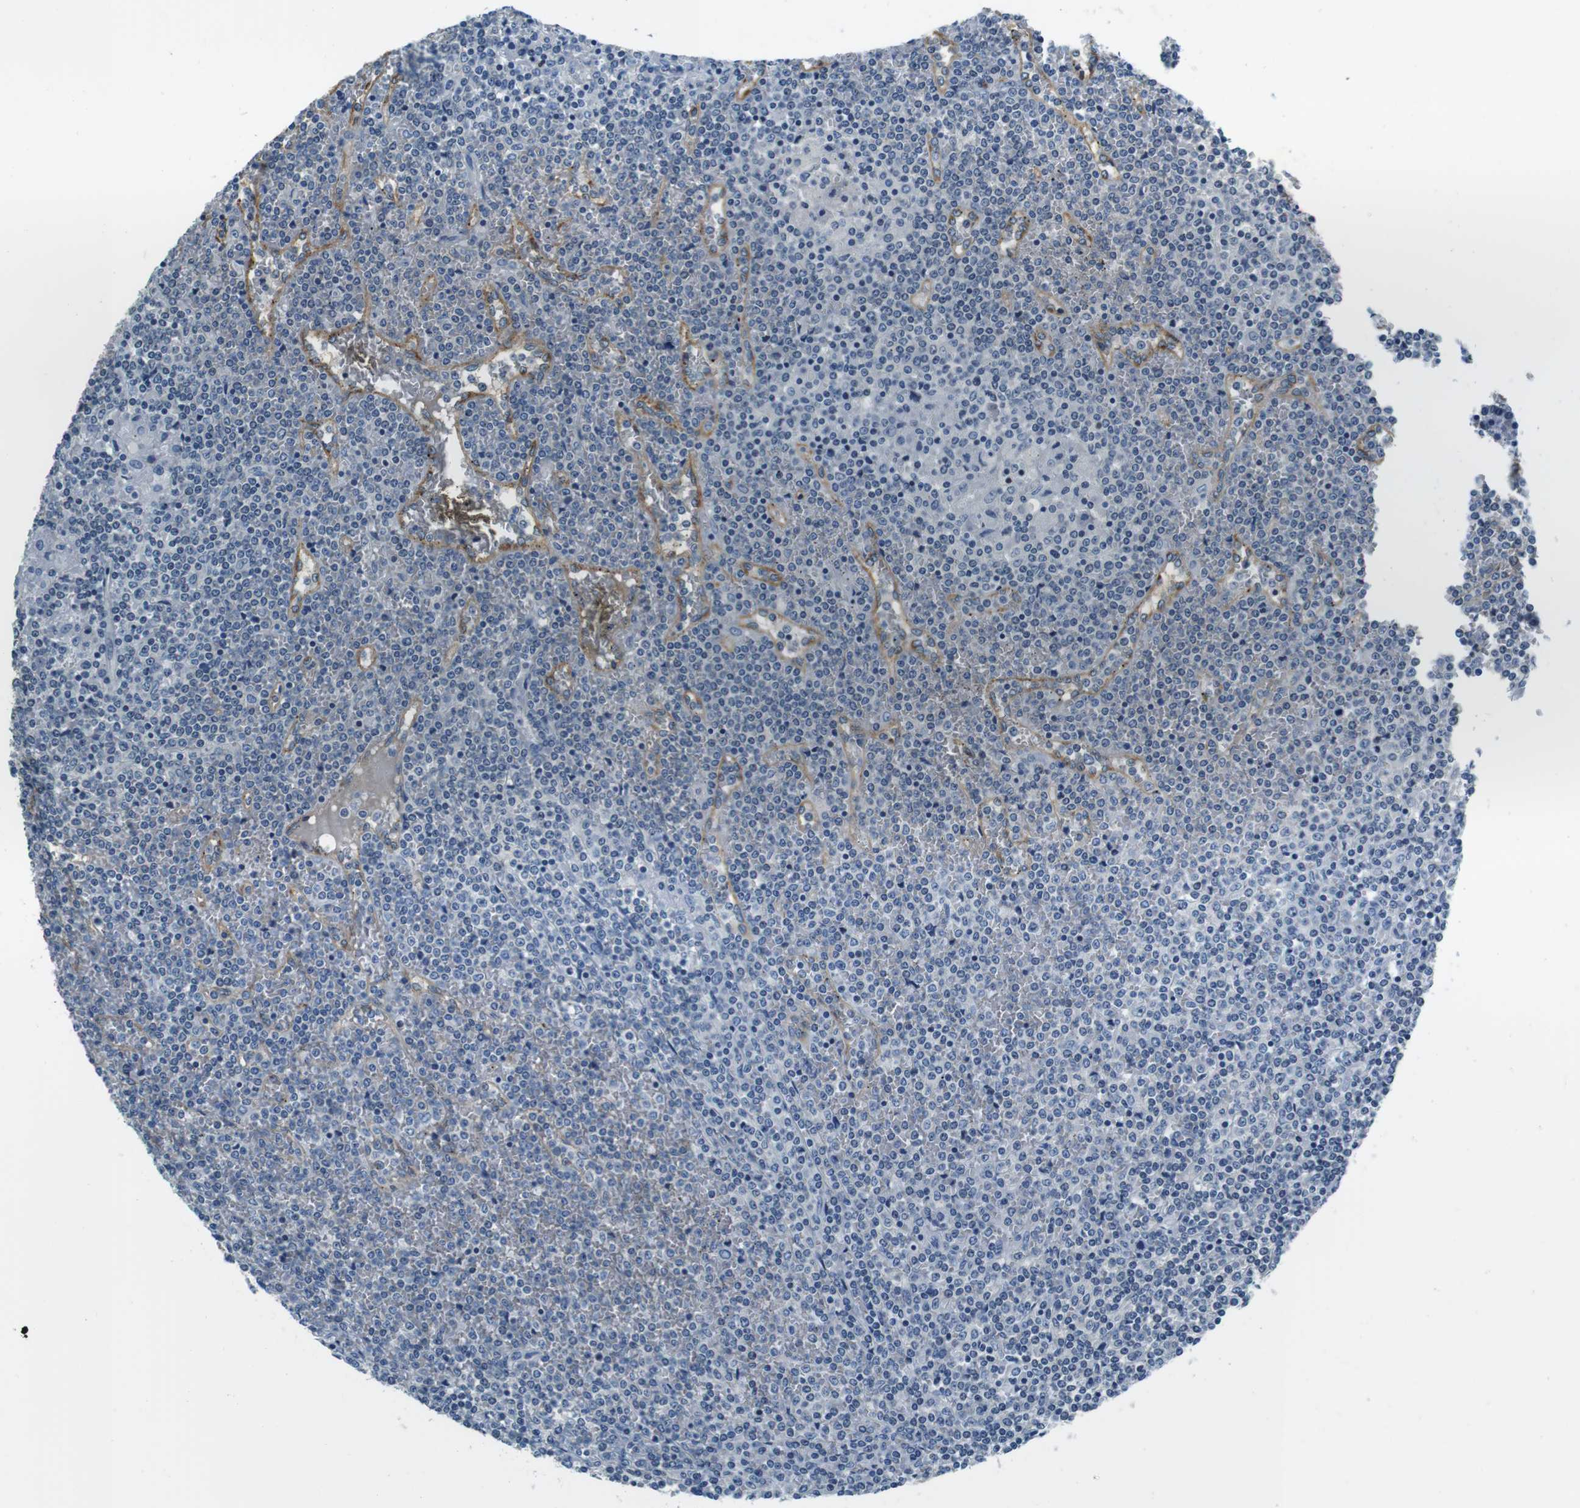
{"staining": {"intensity": "negative", "quantity": "none", "location": "none"}, "tissue": "lymphoma", "cell_type": "Tumor cells", "image_type": "cancer", "snomed": [{"axis": "morphology", "description": "Malignant lymphoma, non-Hodgkin's type, Low grade"}, {"axis": "topography", "description": "Spleen"}], "caption": "Immunohistochemical staining of lymphoma shows no significant positivity in tumor cells.", "gene": "KCNJ5", "patient": {"sex": "female", "age": 19}}